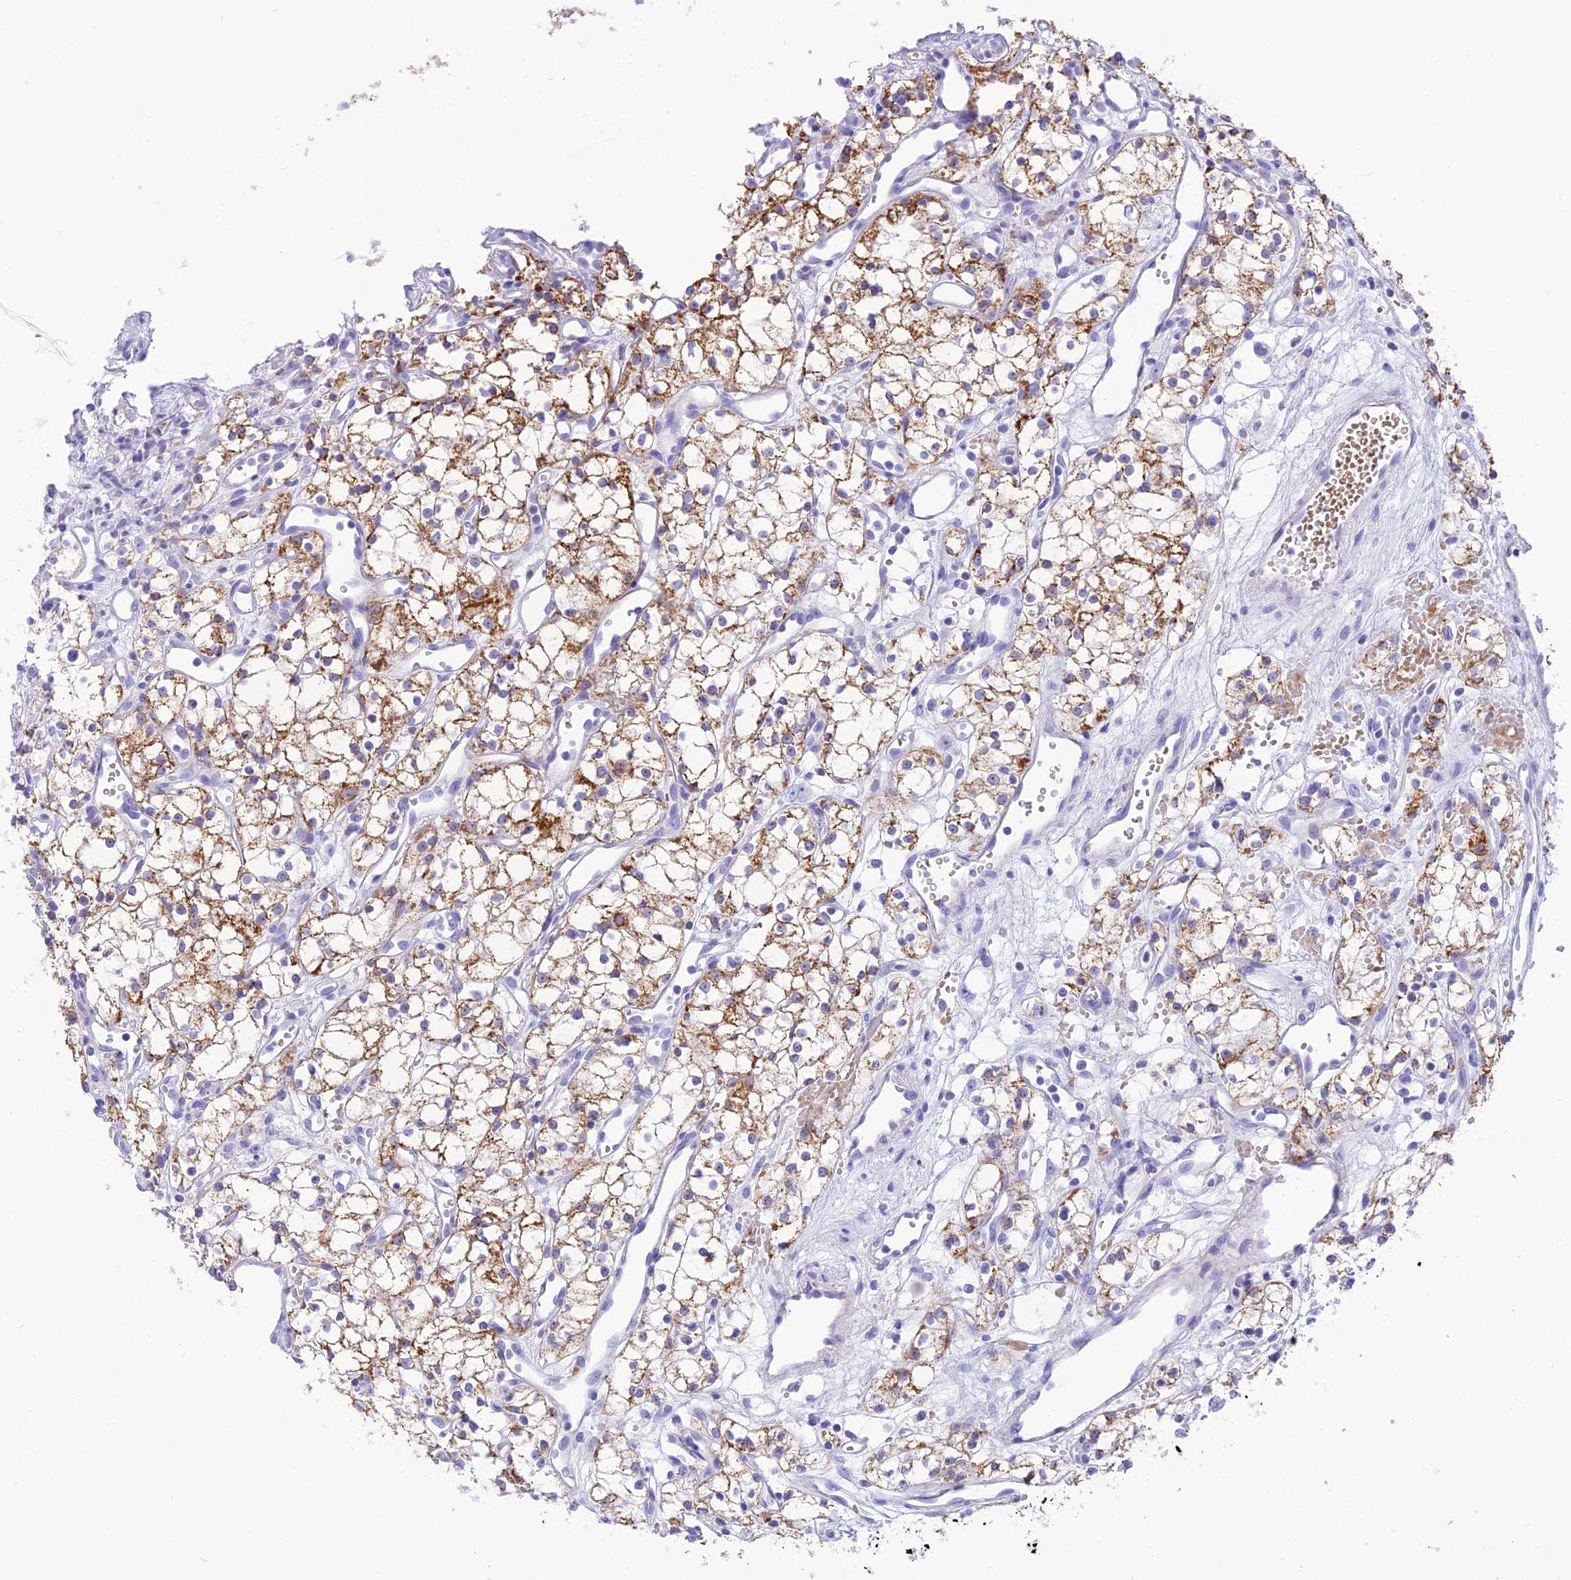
{"staining": {"intensity": "moderate", "quantity": "25%-75%", "location": "cytoplasmic/membranous"}, "tissue": "renal cancer", "cell_type": "Tumor cells", "image_type": "cancer", "snomed": [{"axis": "morphology", "description": "Adenocarcinoma, NOS"}, {"axis": "topography", "description": "Kidney"}], "caption": "The micrograph reveals immunohistochemical staining of adenocarcinoma (renal). There is moderate cytoplasmic/membranous expression is present in about 25%-75% of tumor cells. (Brightfield microscopy of DAB IHC at high magnification).", "gene": "GLYATL1", "patient": {"sex": "male", "age": 59}}